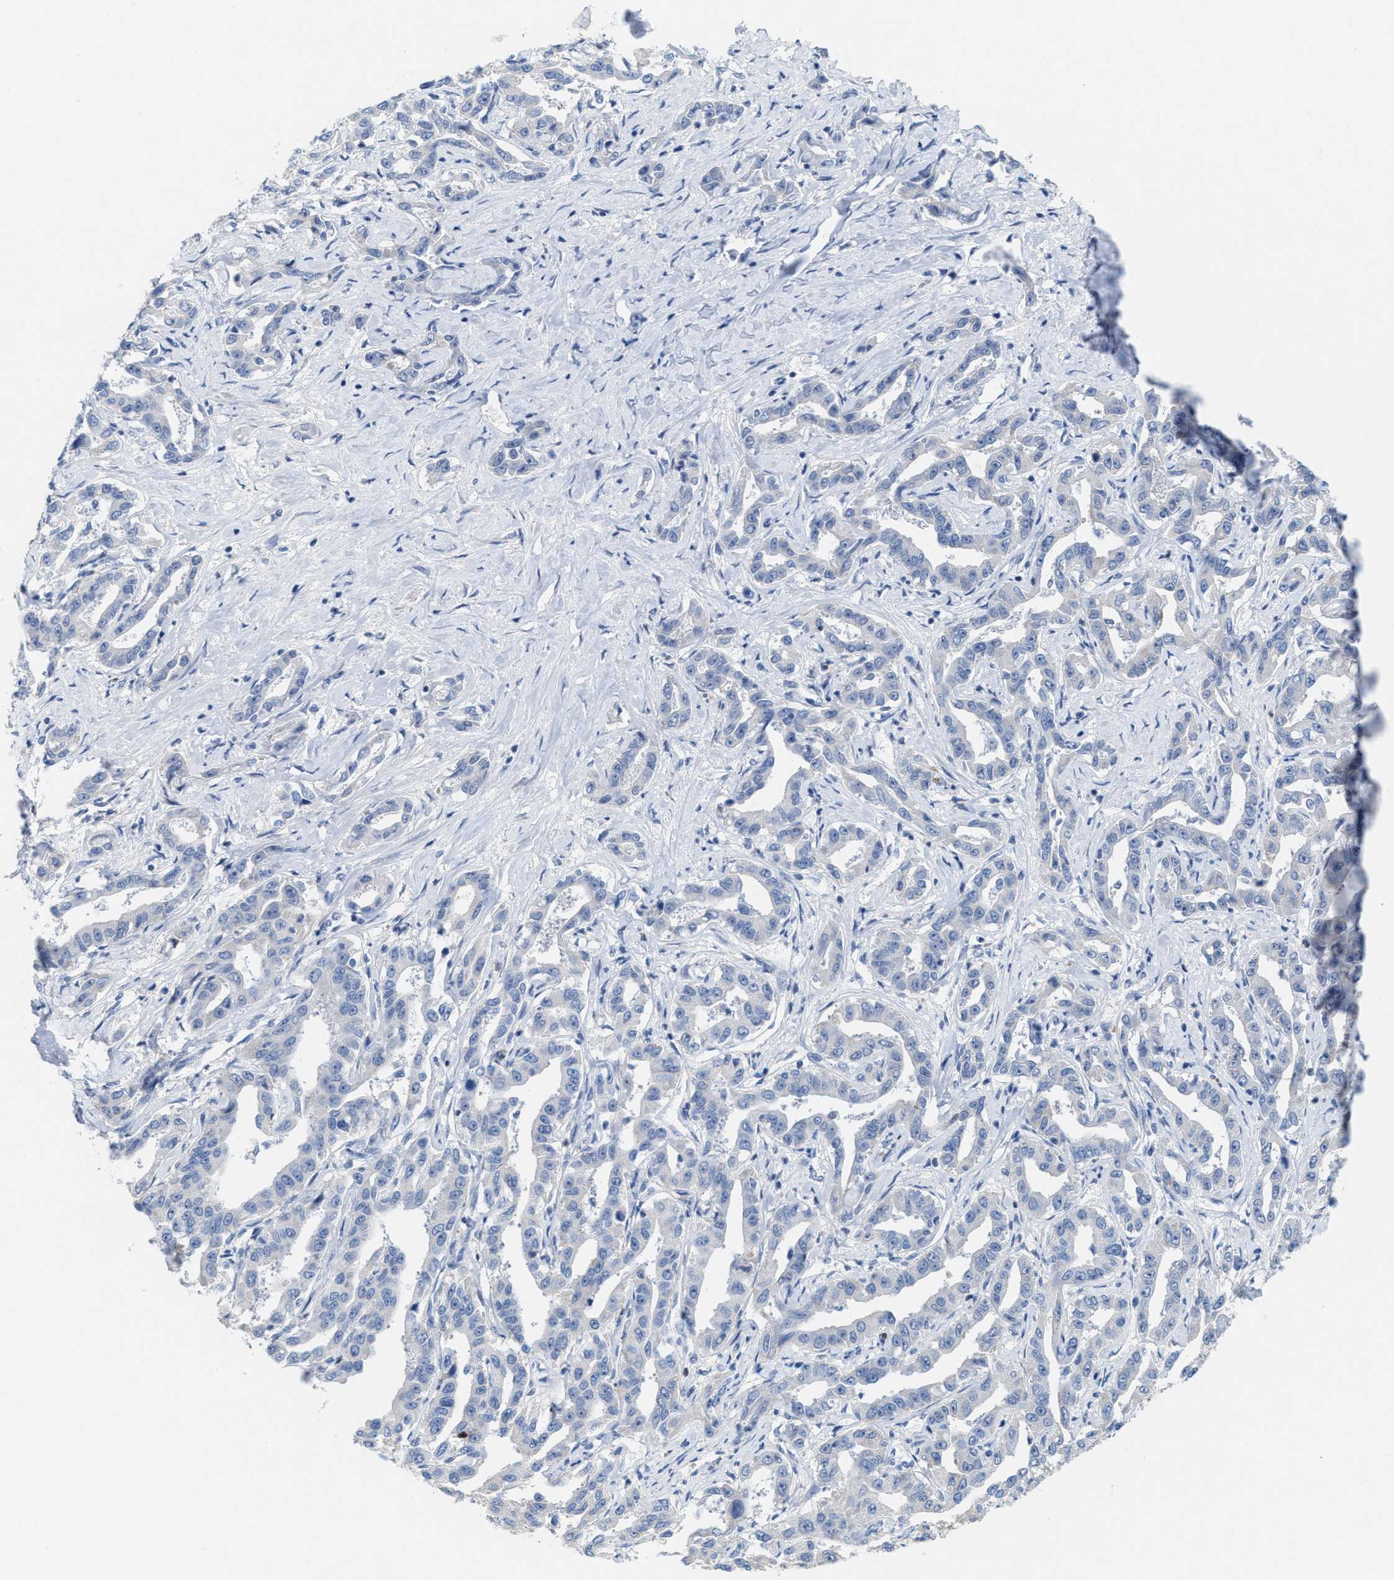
{"staining": {"intensity": "negative", "quantity": "none", "location": "none"}, "tissue": "liver cancer", "cell_type": "Tumor cells", "image_type": "cancer", "snomed": [{"axis": "morphology", "description": "Cholangiocarcinoma"}, {"axis": "topography", "description": "Liver"}], "caption": "The histopathology image exhibits no significant expression in tumor cells of cholangiocarcinoma (liver).", "gene": "CPA2", "patient": {"sex": "male", "age": 59}}